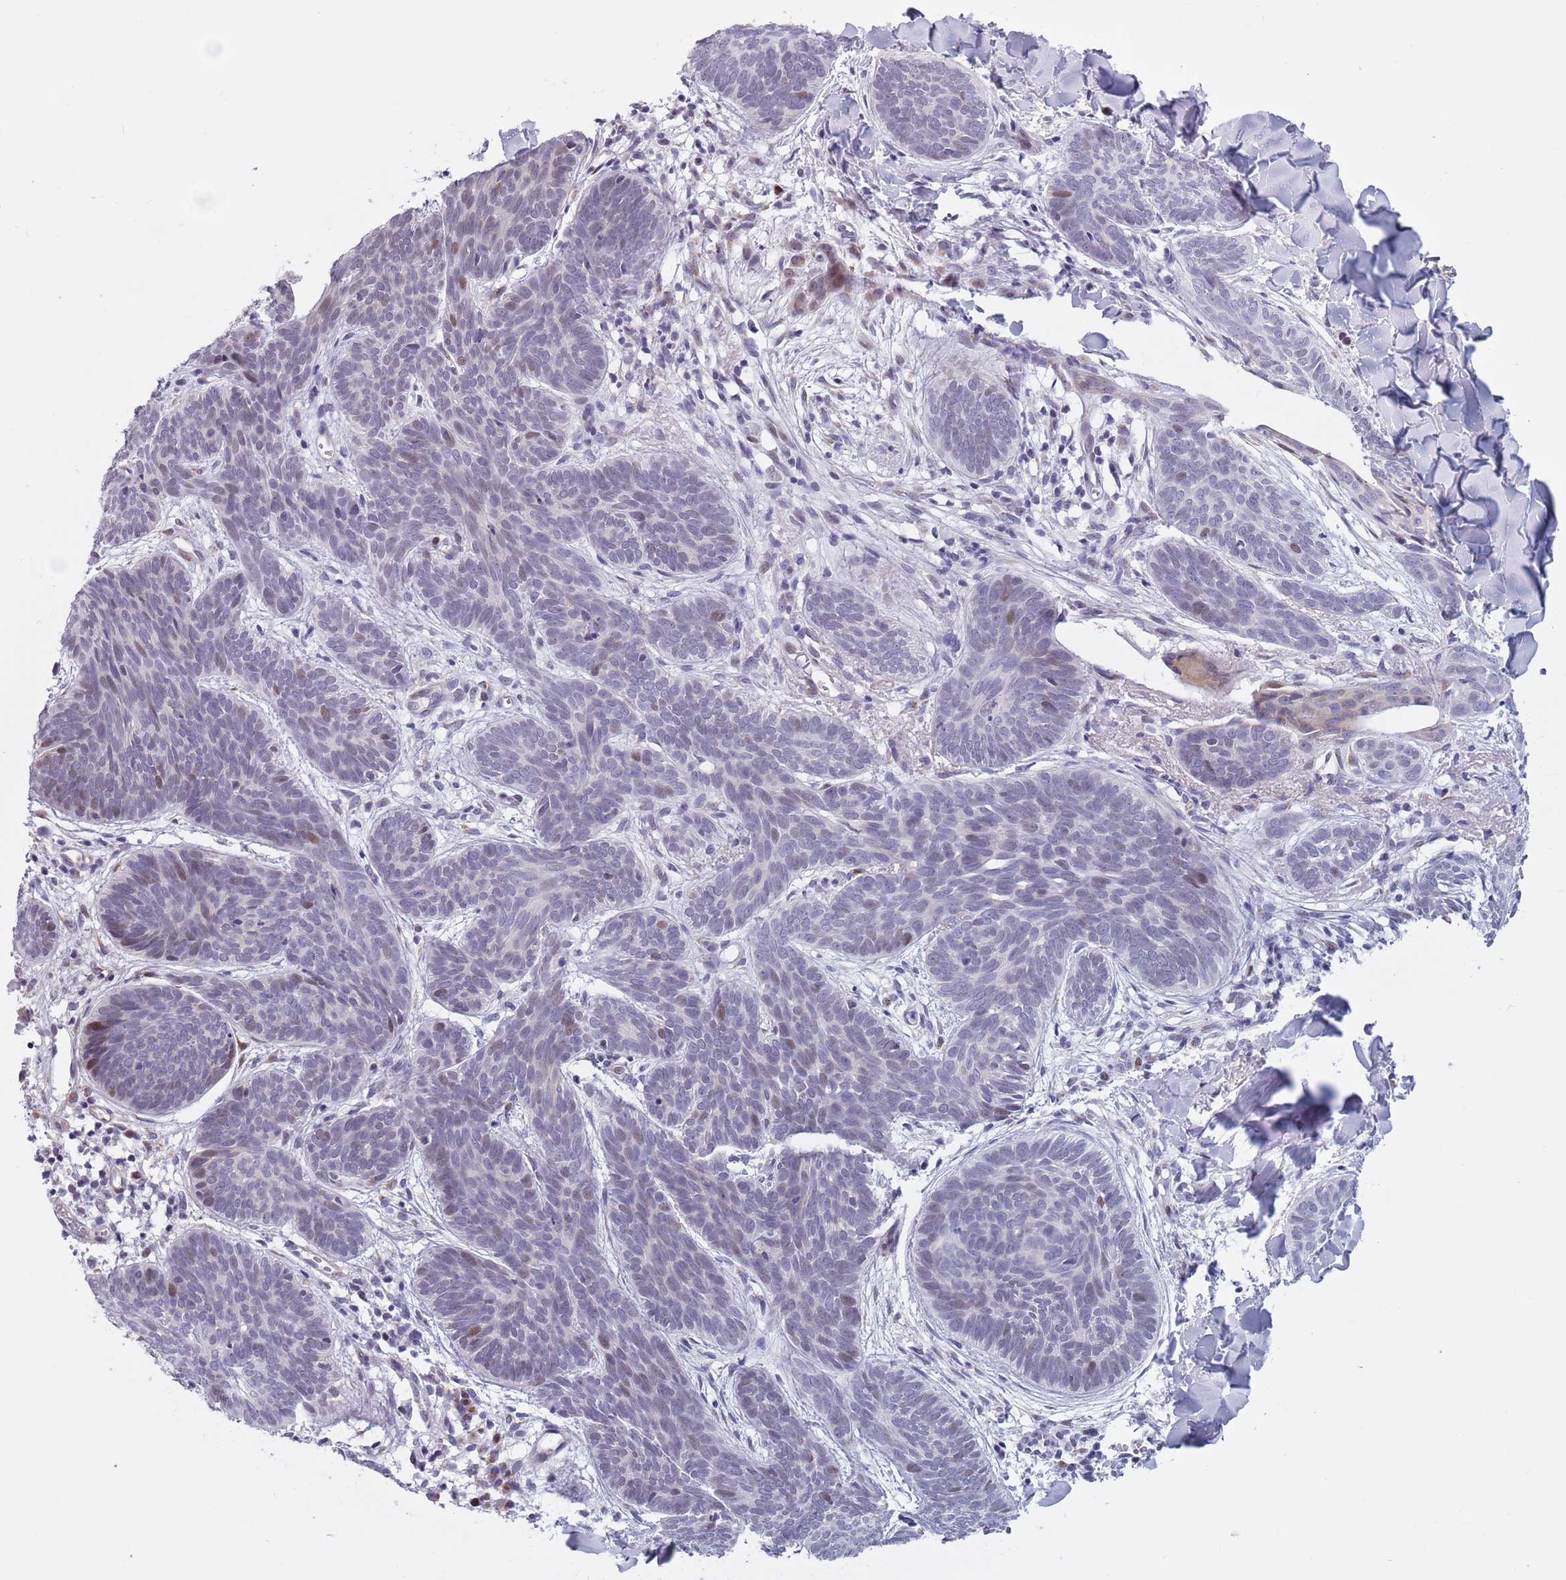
{"staining": {"intensity": "weak", "quantity": "<25%", "location": "nuclear"}, "tissue": "skin cancer", "cell_type": "Tumor cells", "image_type": "cancer", "snomed": [{"axis": "morphology", "description": "Basal cell carcinoma"}, {"axis": "topography", "description": "Skin"}], "caption": "High magnification brightfield microscopy of skin cancer (basal cell carcinoma) stained with DAB (brown) and counterstained with hematoxylin (blue): tumor cells show no significant staining. (DAB (3,3'-diaminobenzidine) immunohistochemistry with hematoxylin counter stain).", "gene": "ZKSCAN2", "patient": {"sex": "female", "age": 81}}